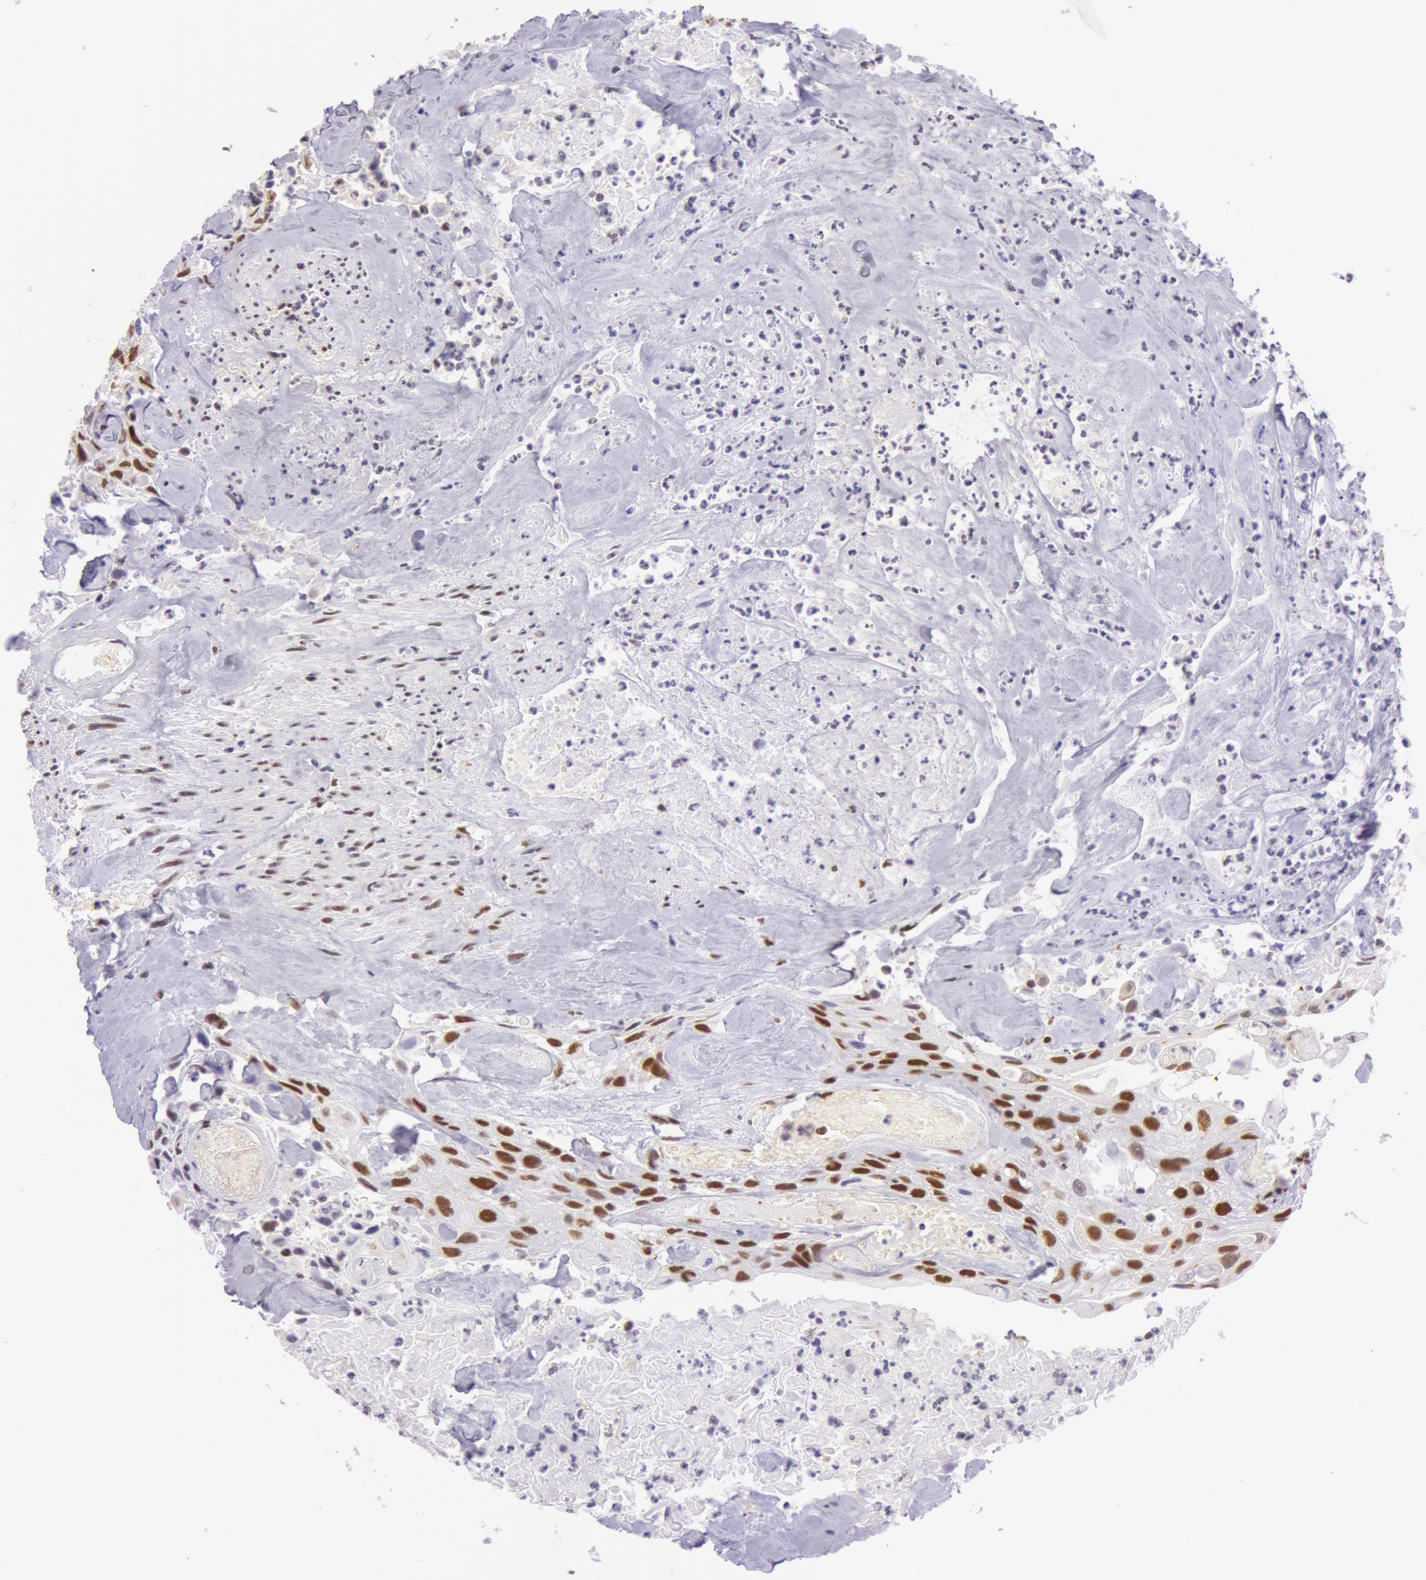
{"staining": {"intensity": "strong", "quantity": ">75%", "location": "nuclear"}, "tissue": "urothelial cancer", "cell_type": "Tumor cells", "image_type": "cancer", "snomed": [{"axis": "morphology", "description": "Urothelial carcinoma, High grade"}, {"axis": "topography", "description": "Urinary bladder"}], "caption": "Brown immunohistochemical staining in human high-grade urothelial carcinoma demonstrates strong nuclear expression in approximately >75% of tumor cells.", "gene": "NBN", "patient": {"sex": "female", "age": 84}}